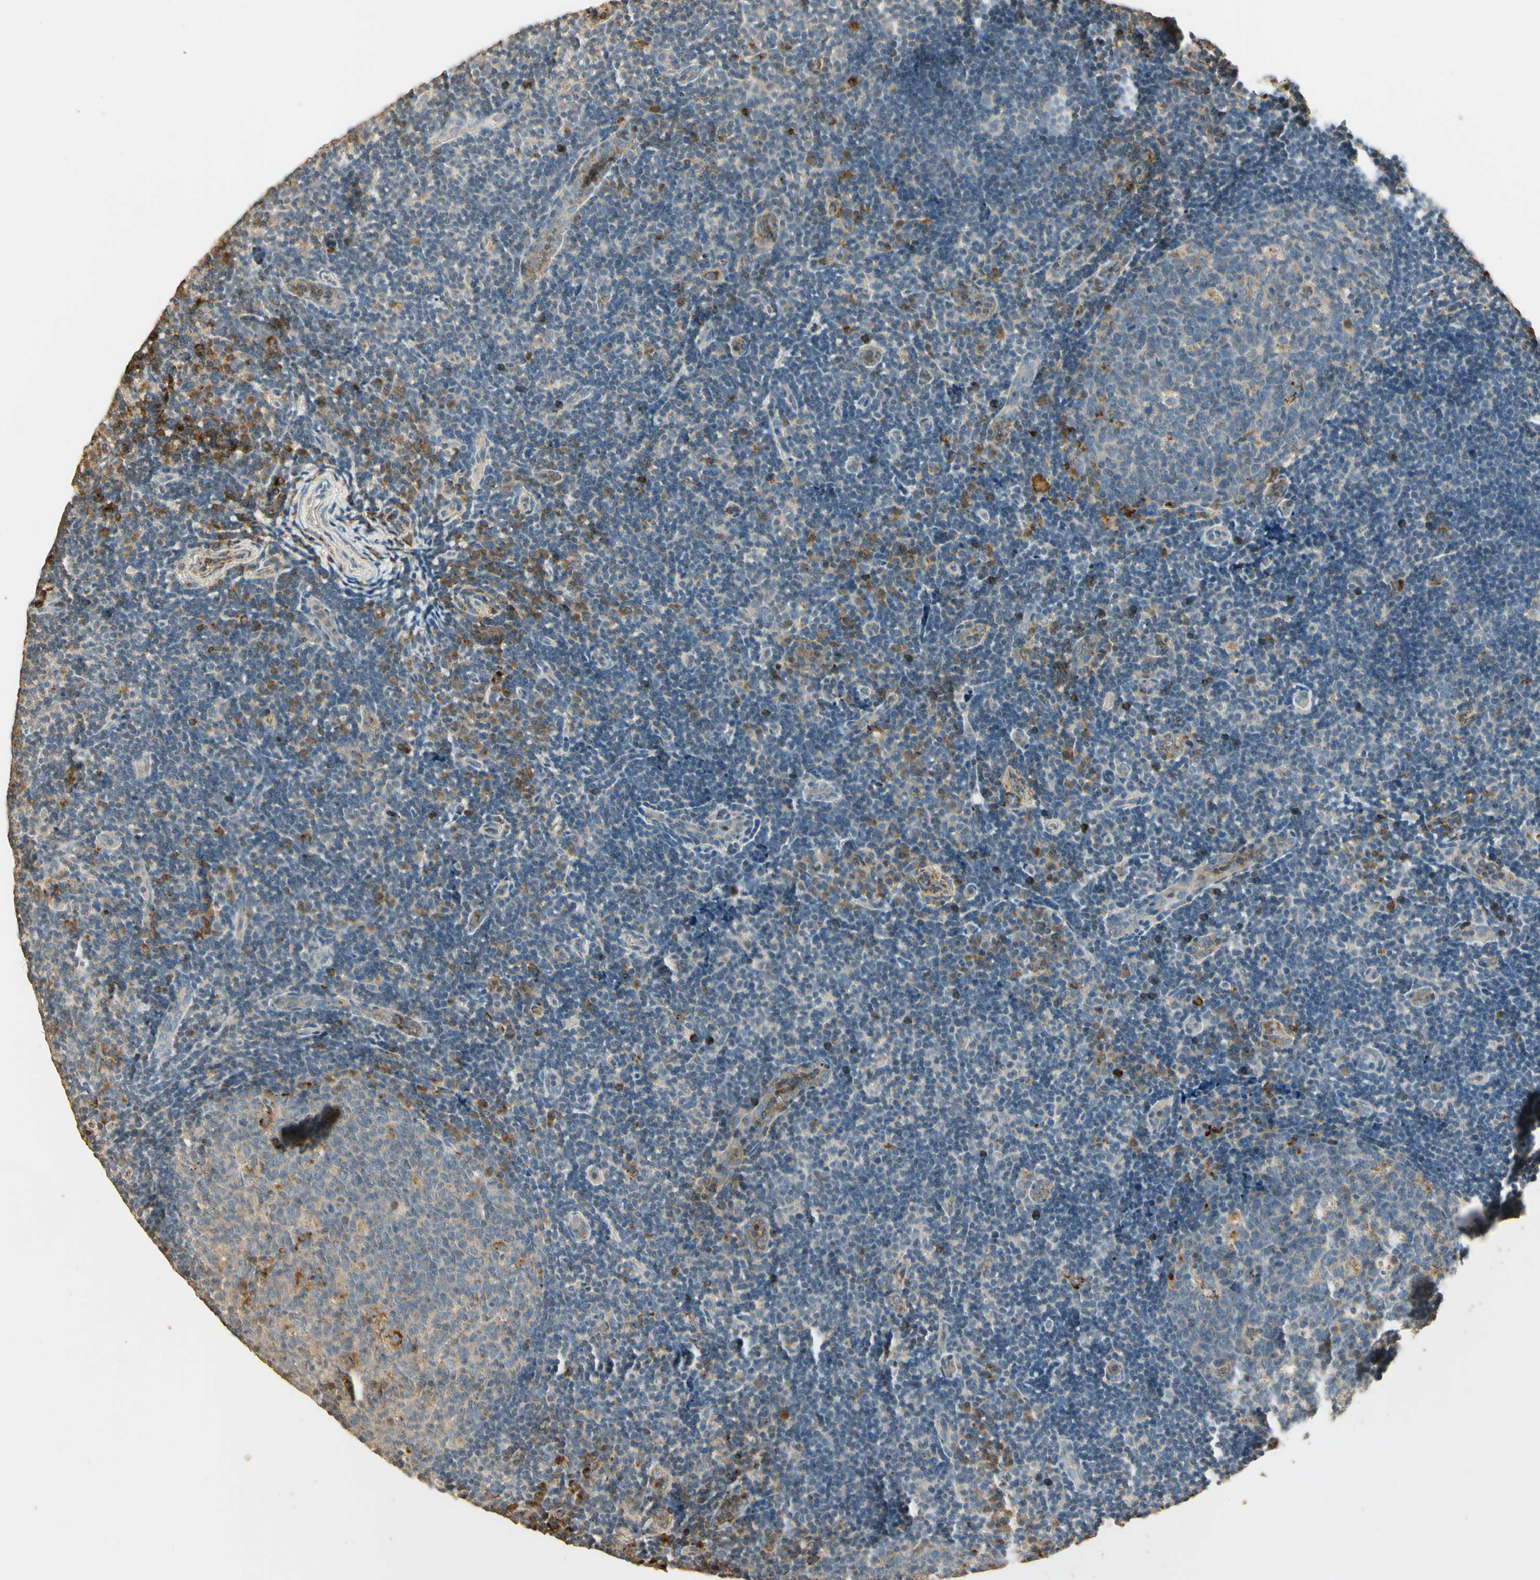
{"staining": {"intensity": "moderate", "quantity": "25%-75%", "location": "cytoplasmic/membranous"}, "tissue": "tonsil", "cell_type": "Germinal center cells", "image_type": "normal", "snomed": [{"axis": "morphology", "description": "Normal tissue, NOS"}, {"axis": "topography", "description": "Tonsil"}], "caption": "Germinal center cells show medium levels of moderate cytoplasmic/membranous staining in about 25%-75% of cells in benign human tonsil.", "gene": "ARHGEF17", "patient": {"sex": "female", "age": 40}}